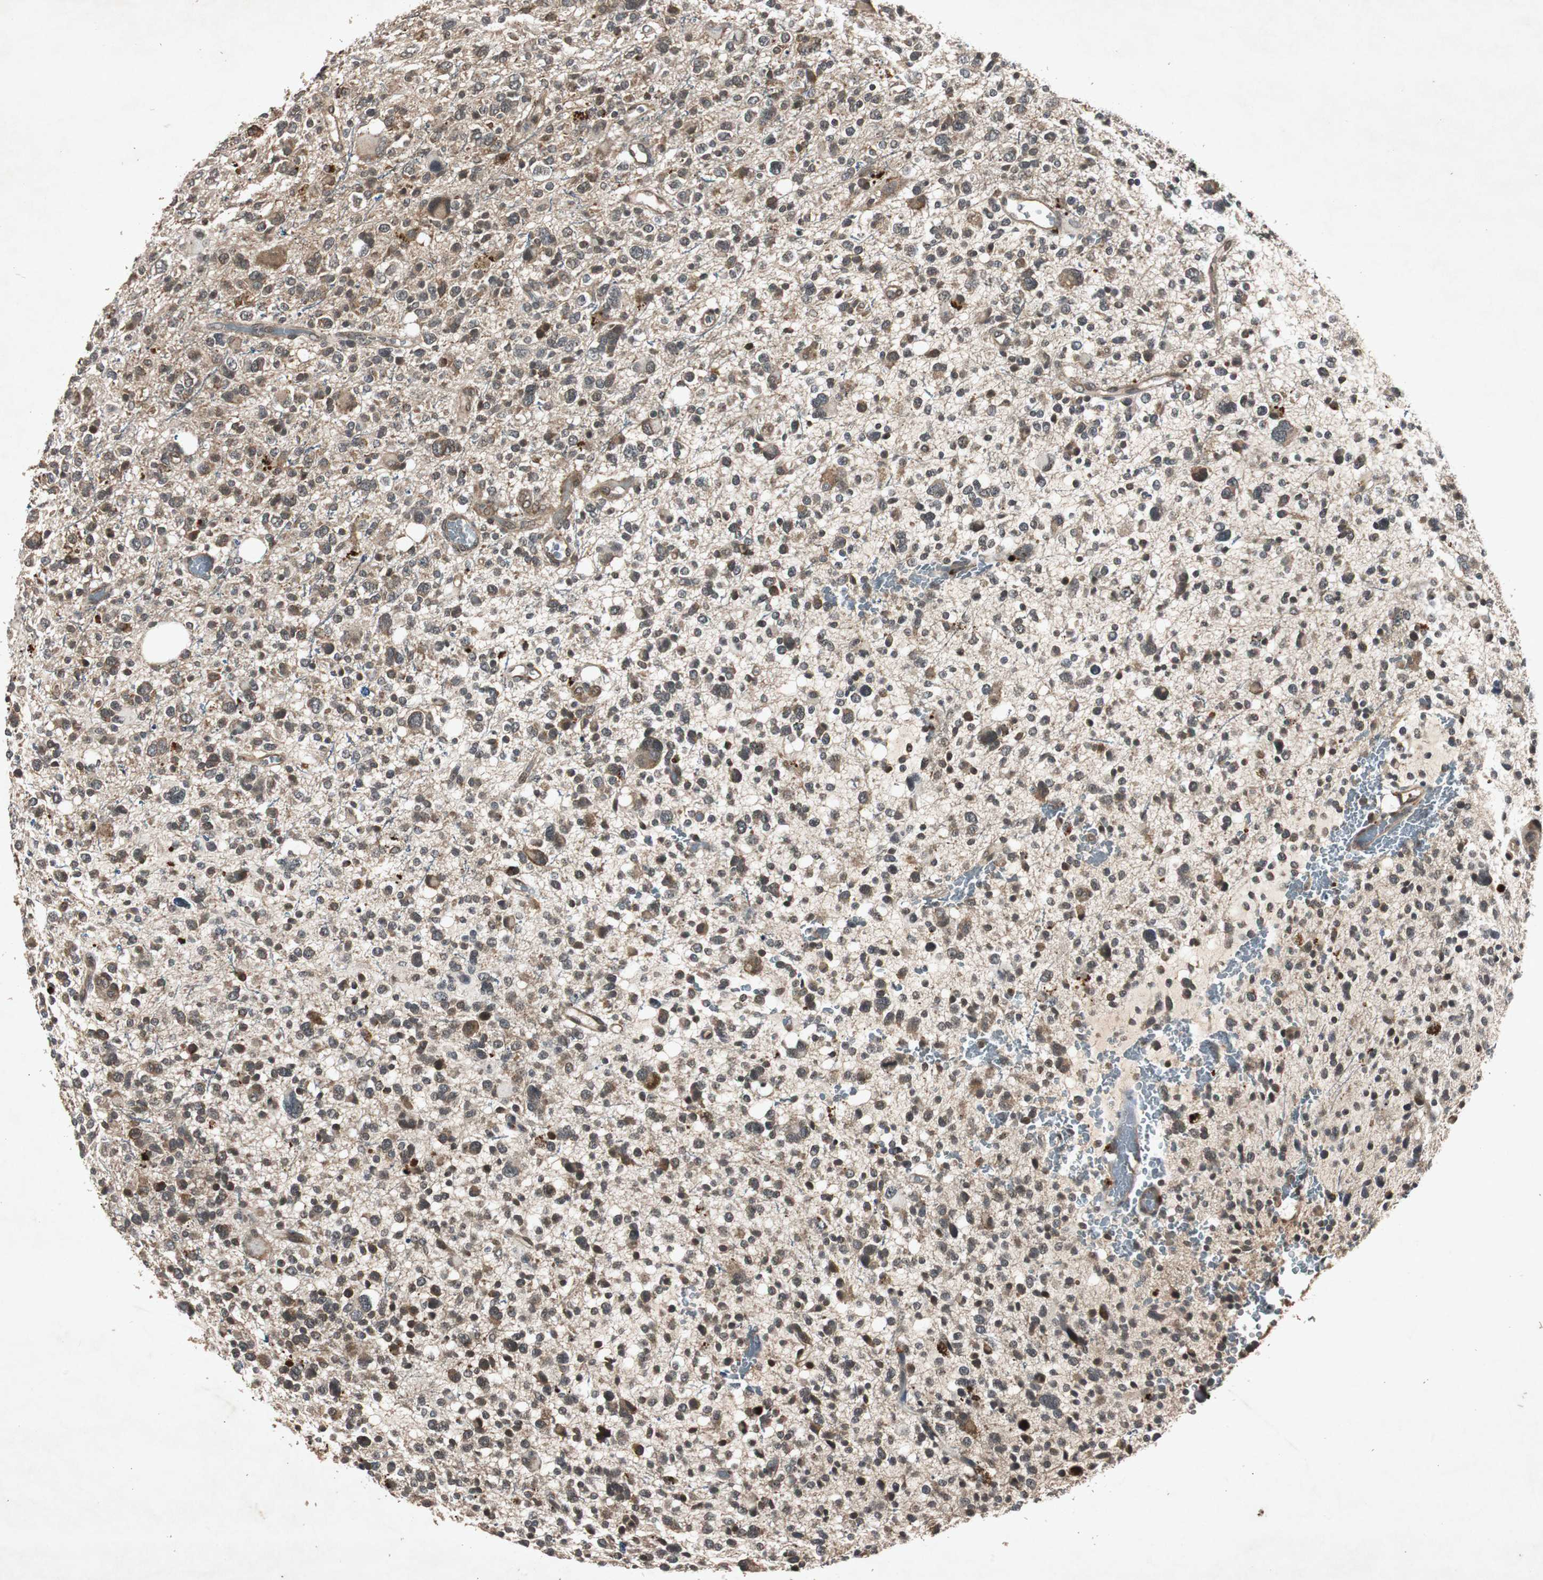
{"staining": {"intensity": "moderate", "quantity": "<25%", "location": "cytoplasmic/membranous"}, "tissue": "glioma", "cell_type": "Tumor cells", "image_type": "cancer", "snomed": [{"axis": "morphology", "description": "Glioma, malignant, High grade"}, {"axis": "topography", "description": "Brain"}], "caption": "Malignant glioma (high-grade) stained with immunohistochemistry shows moderate cytoplasmic/membranous positivity in about <25% of tumor cells. (brown staining indicates protein expression, while blue staining denotes nuclei).", "gene": "SLIT2", "patient": {"sex": "male", "age": 48}}